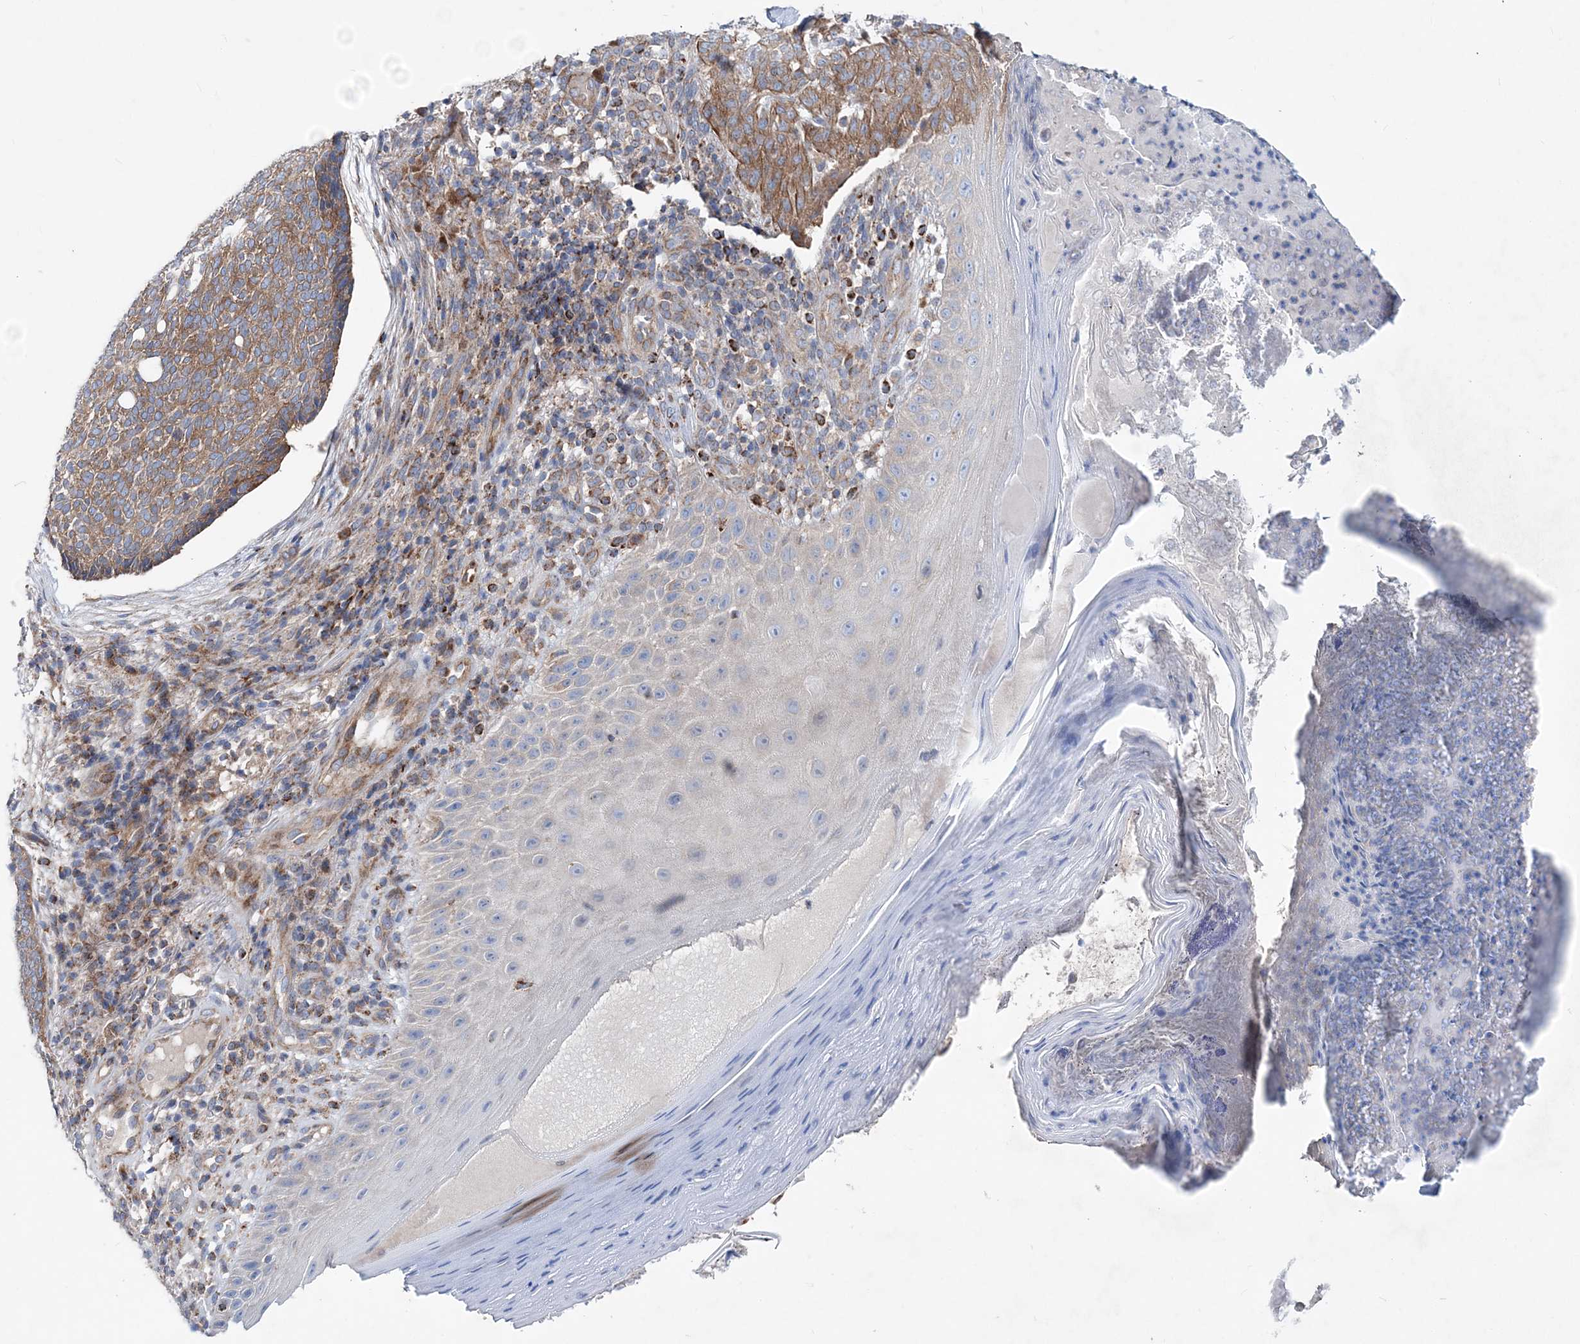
{"staining": {"intensity": "moderate", "quantity": ">75%", "location": "cytoplasmic/membranous"}, "tissue": "skin cancer", "cell_type": "Tumor cells", "image_type": "cancer", "snomed": [{"axis": "morphology", "description": "Normal tissue, NOS"}, {"axis": "morphology", "description": "Basal cell carcinoma"}, {"axis": "topography", "description": "Skin"}], "caption": "A micrograph showing moderate cytoplasmic/membranous staining in approximately >75% of tumor cells in skin basal cell carcinoma, as visualized by brown immunohistochemical staining.", "gene": "NGLY1", "patient": {"sex": "male", "age": 50}}